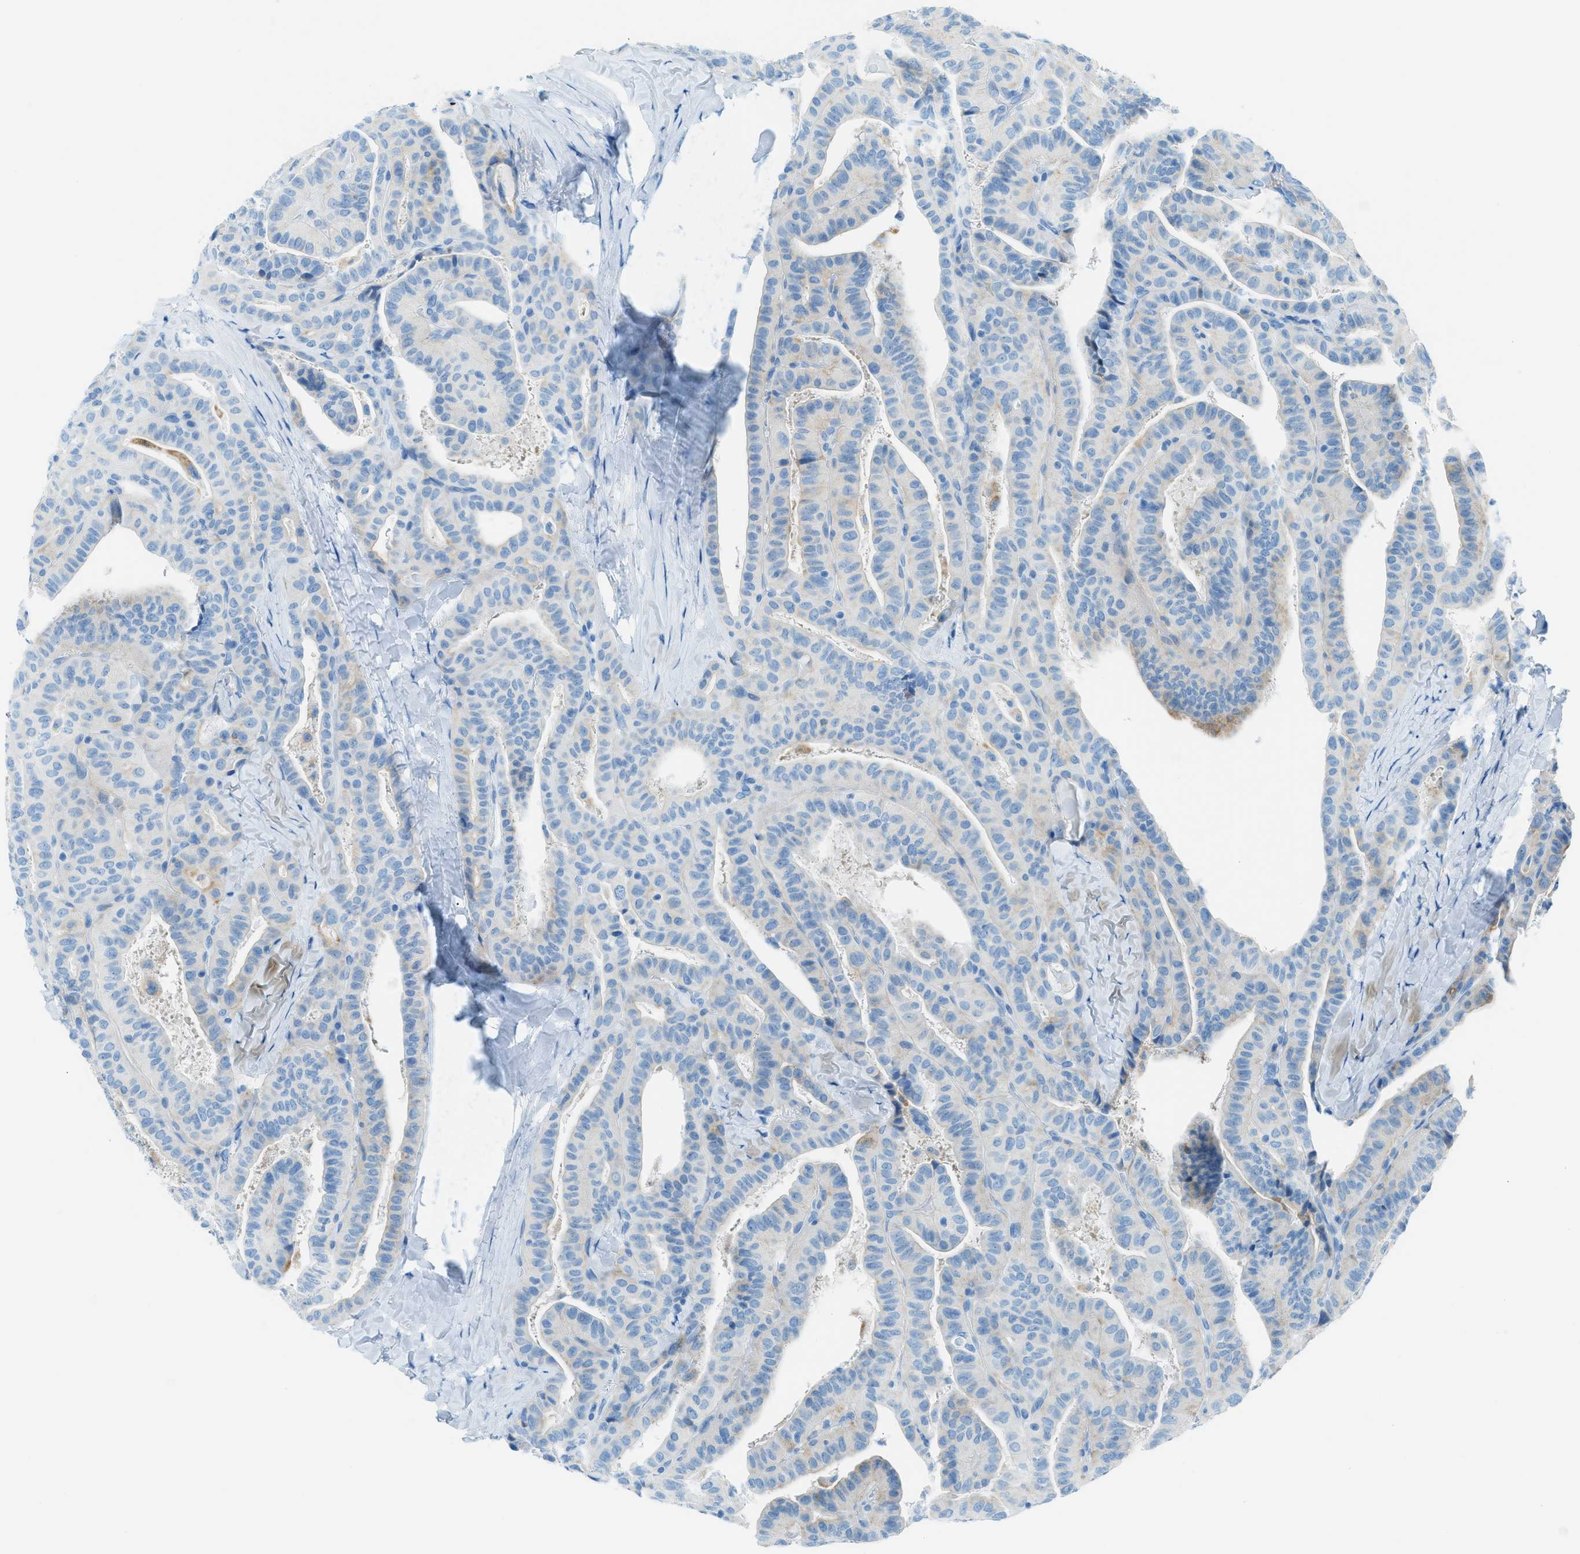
{"staining": {"intensity": "negative", "quantity": "none", "location": "none"}, "tissue": "thyroid cancer", "cell_type": "Tumor cells", "image_type": "cancer", "snomed": [{"axis": "morphology", "description": "Papillary adenocarcinoma, NOS"}, {"axis": "topography", "description": "Thyroid gland"}], "caption": "A high-resolution histopathology image shows immunohistochemistry staining of thyroid papillary adenocarcinoma, which exhibits no significant staining in tumor cells. (DAB immunohistochemistry (IHC) with hematoxylin counter stain).", "gene": "C21orf62", "patient": {"sex": "male", "age": 77}}